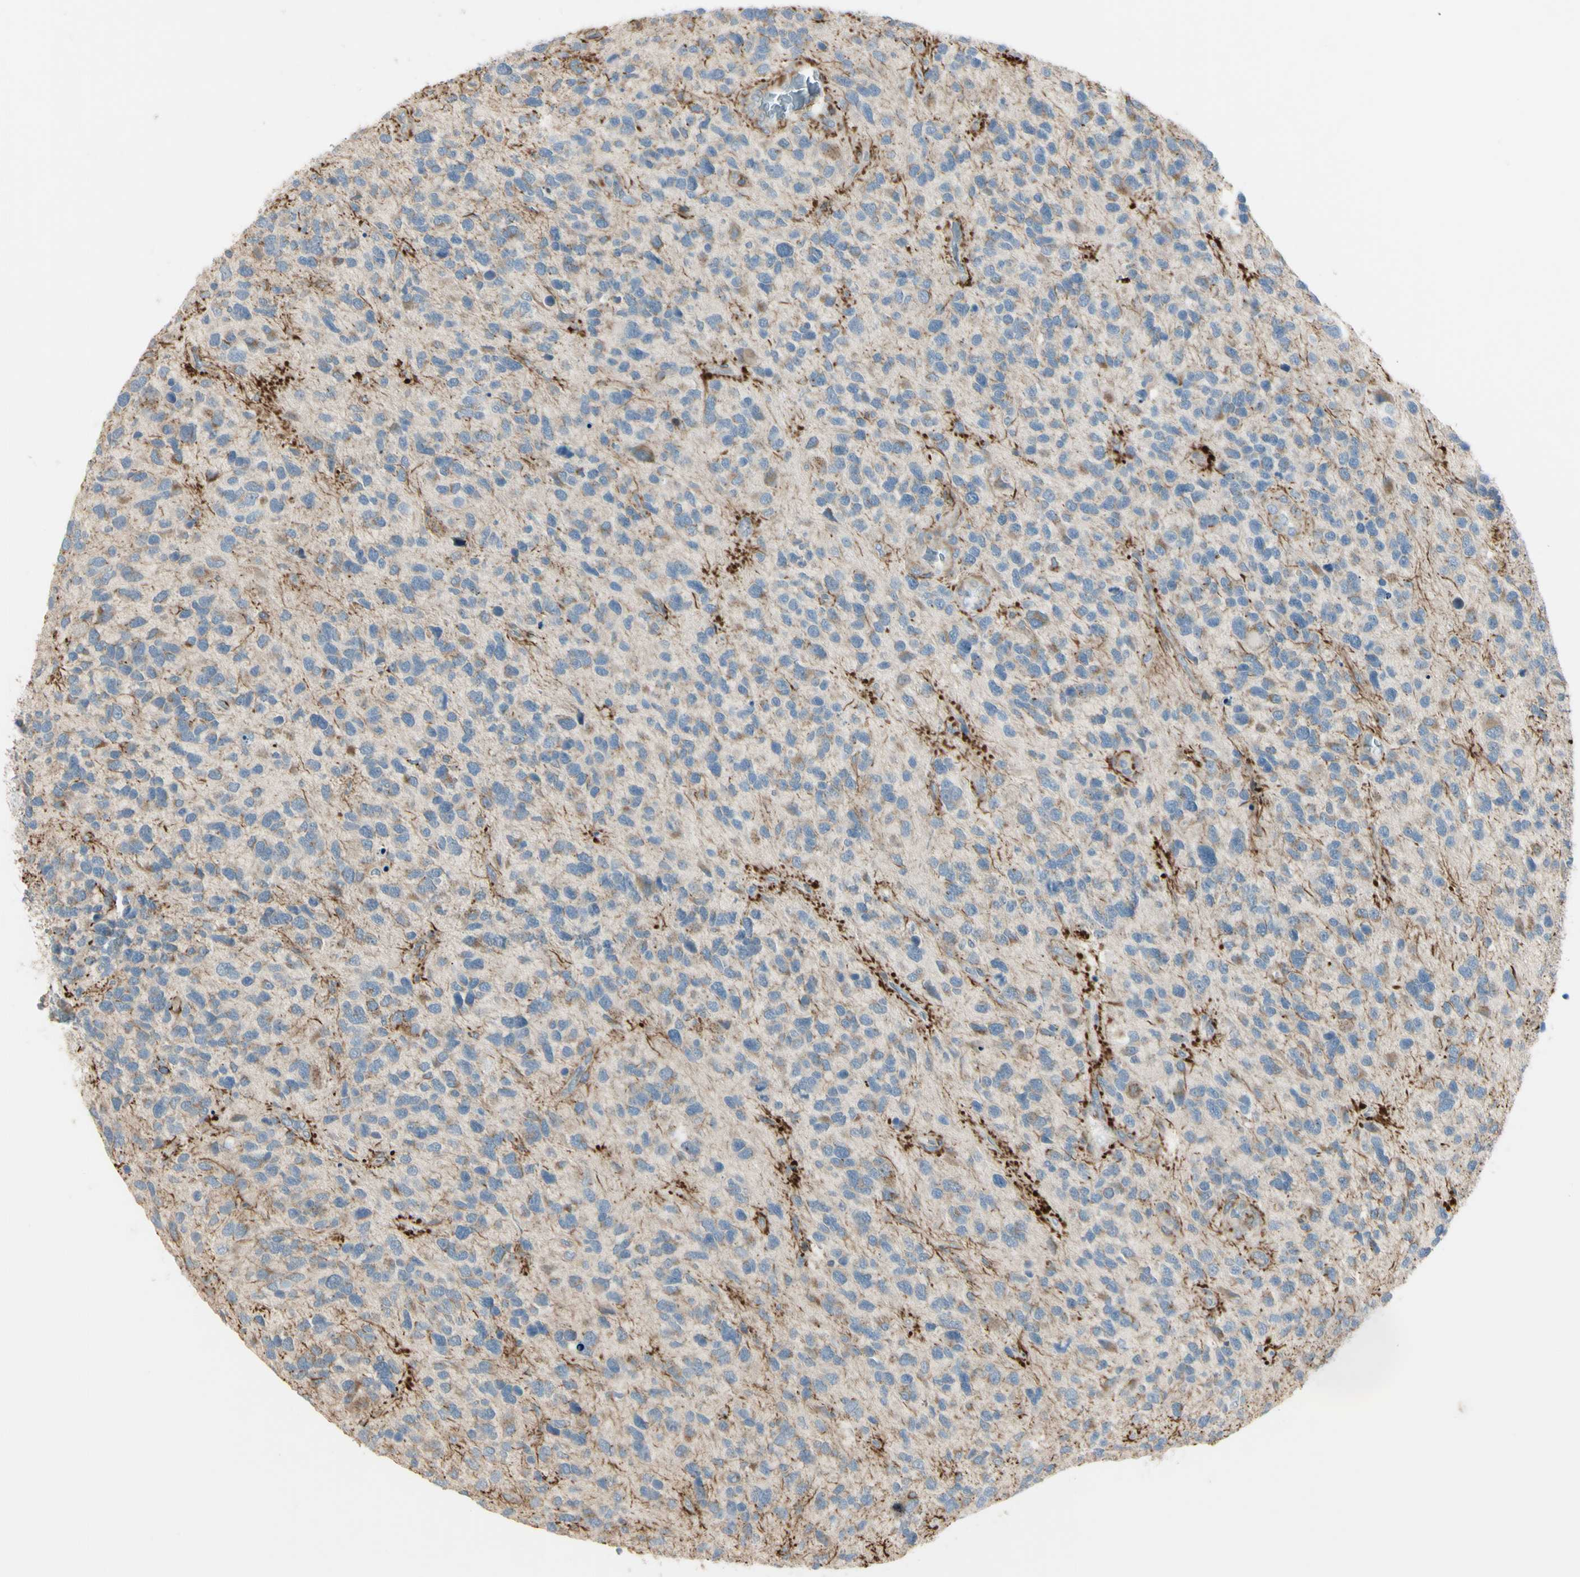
{"staining": {"intensity": "negative", "quantity": "none", "location": "none"}, "tissue": "glioma", "cell_type": "Tumor cells", "image_type": "cancer", "snomed": [{"axis": "morphology", "description": "Glioma, malignant, High grade"}, {"axis": "topography", "description": "Brain"}], "caption": "Immunohistochemistry of glioma exhibits no staining in tumor cells.", "gene": "NDFIP1", "patient": {"sex": "female", "age": 58}}